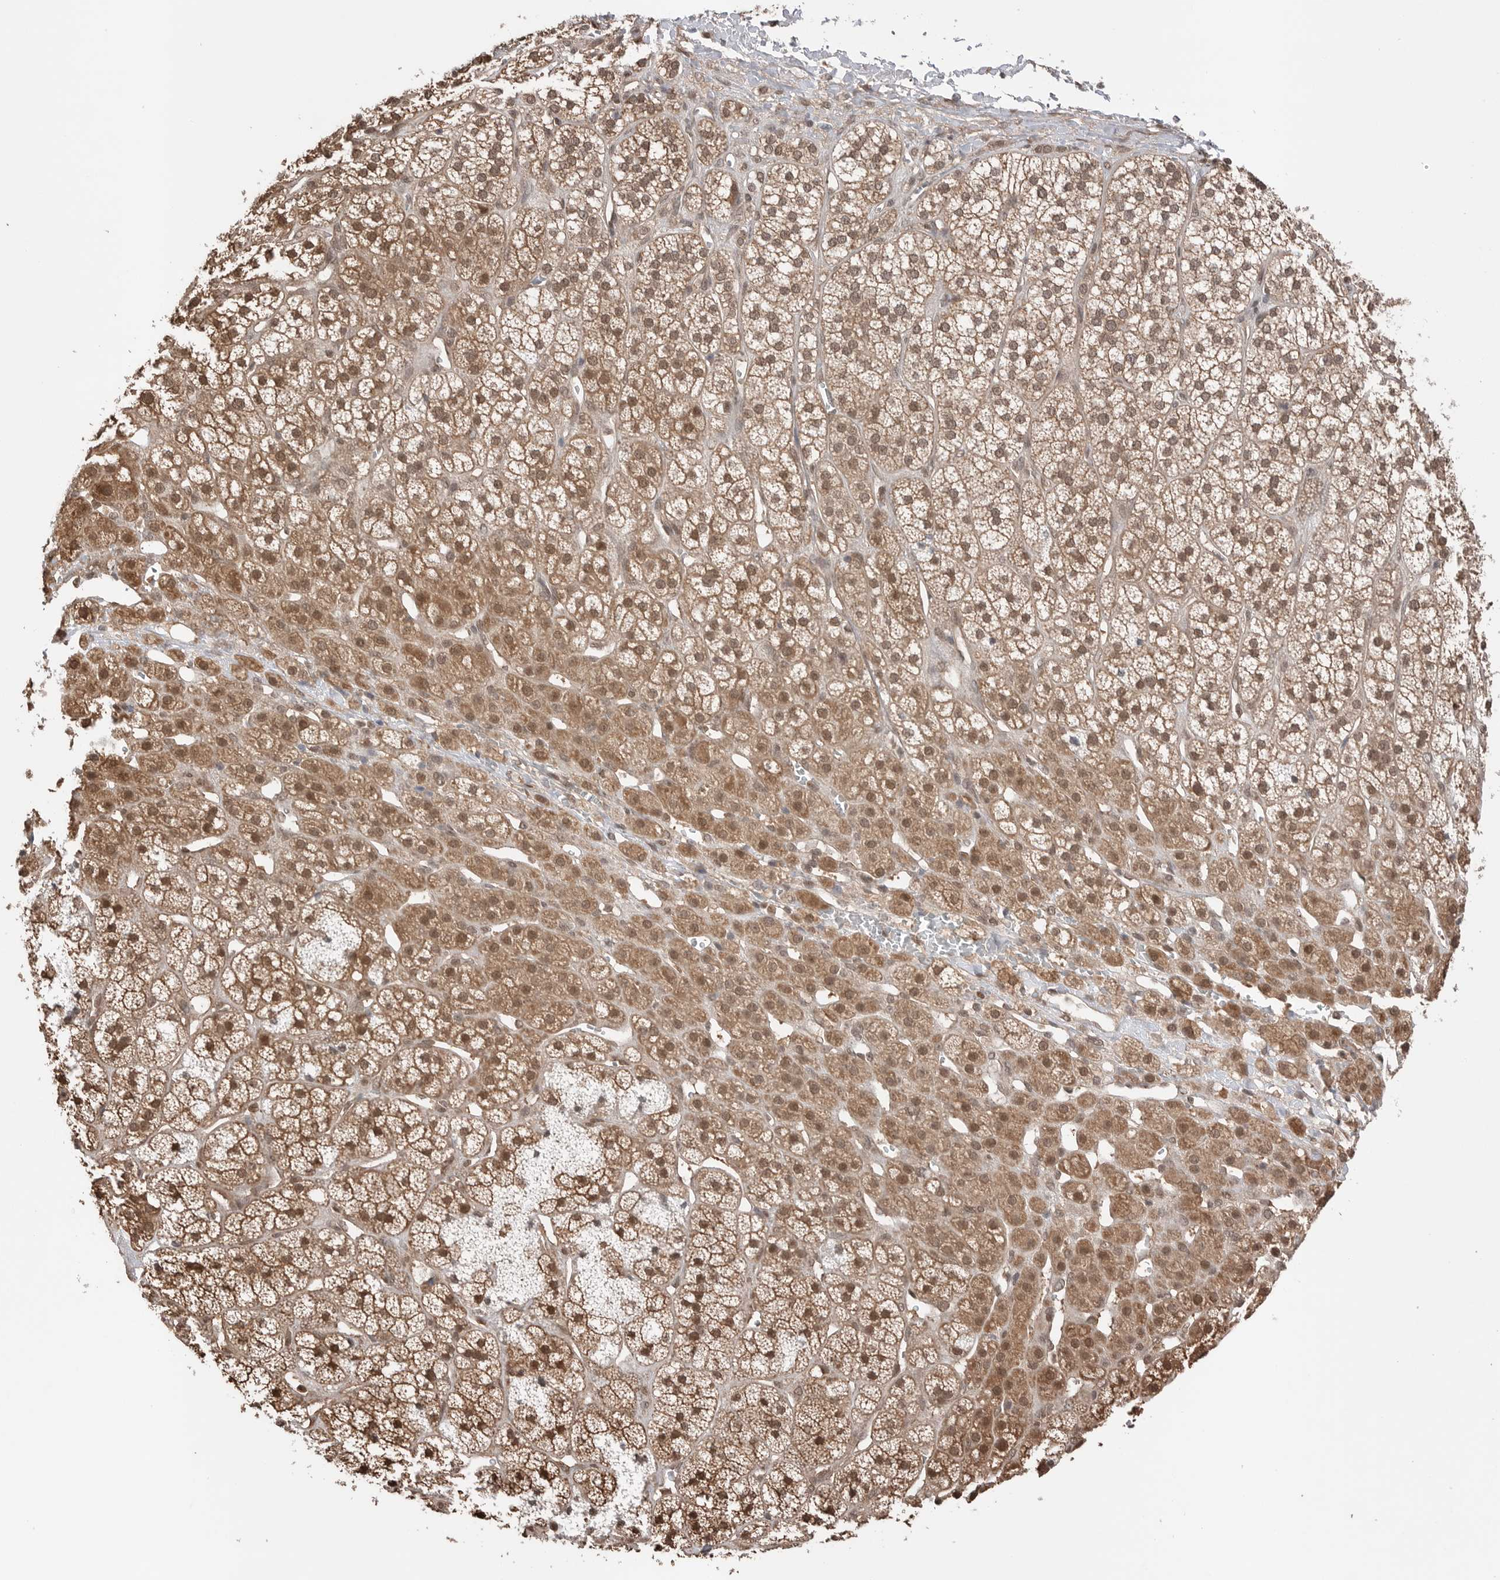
{"staining": {"intensity": "moderate", "quantity": ">75%", "location": "cytoplasmic/membranous,nuclear"}, "tissue": "adrenal gland", "cell_type": "Glandular cells", "image_type": "normal", "snomed": [{"axis": "morphology", "description": "Normal tissue, NOS"}, {"axis": "topography", "description": "Adrenal gland"}], "caption": "IHC of normal adrenal gland shows medium levels of moderate cytoplasmic/membranous,nuclear positivity in approximately >75% of glandular cells.", "gene": "PEAK1", "patient": {"sex": "male", "age": 56}}